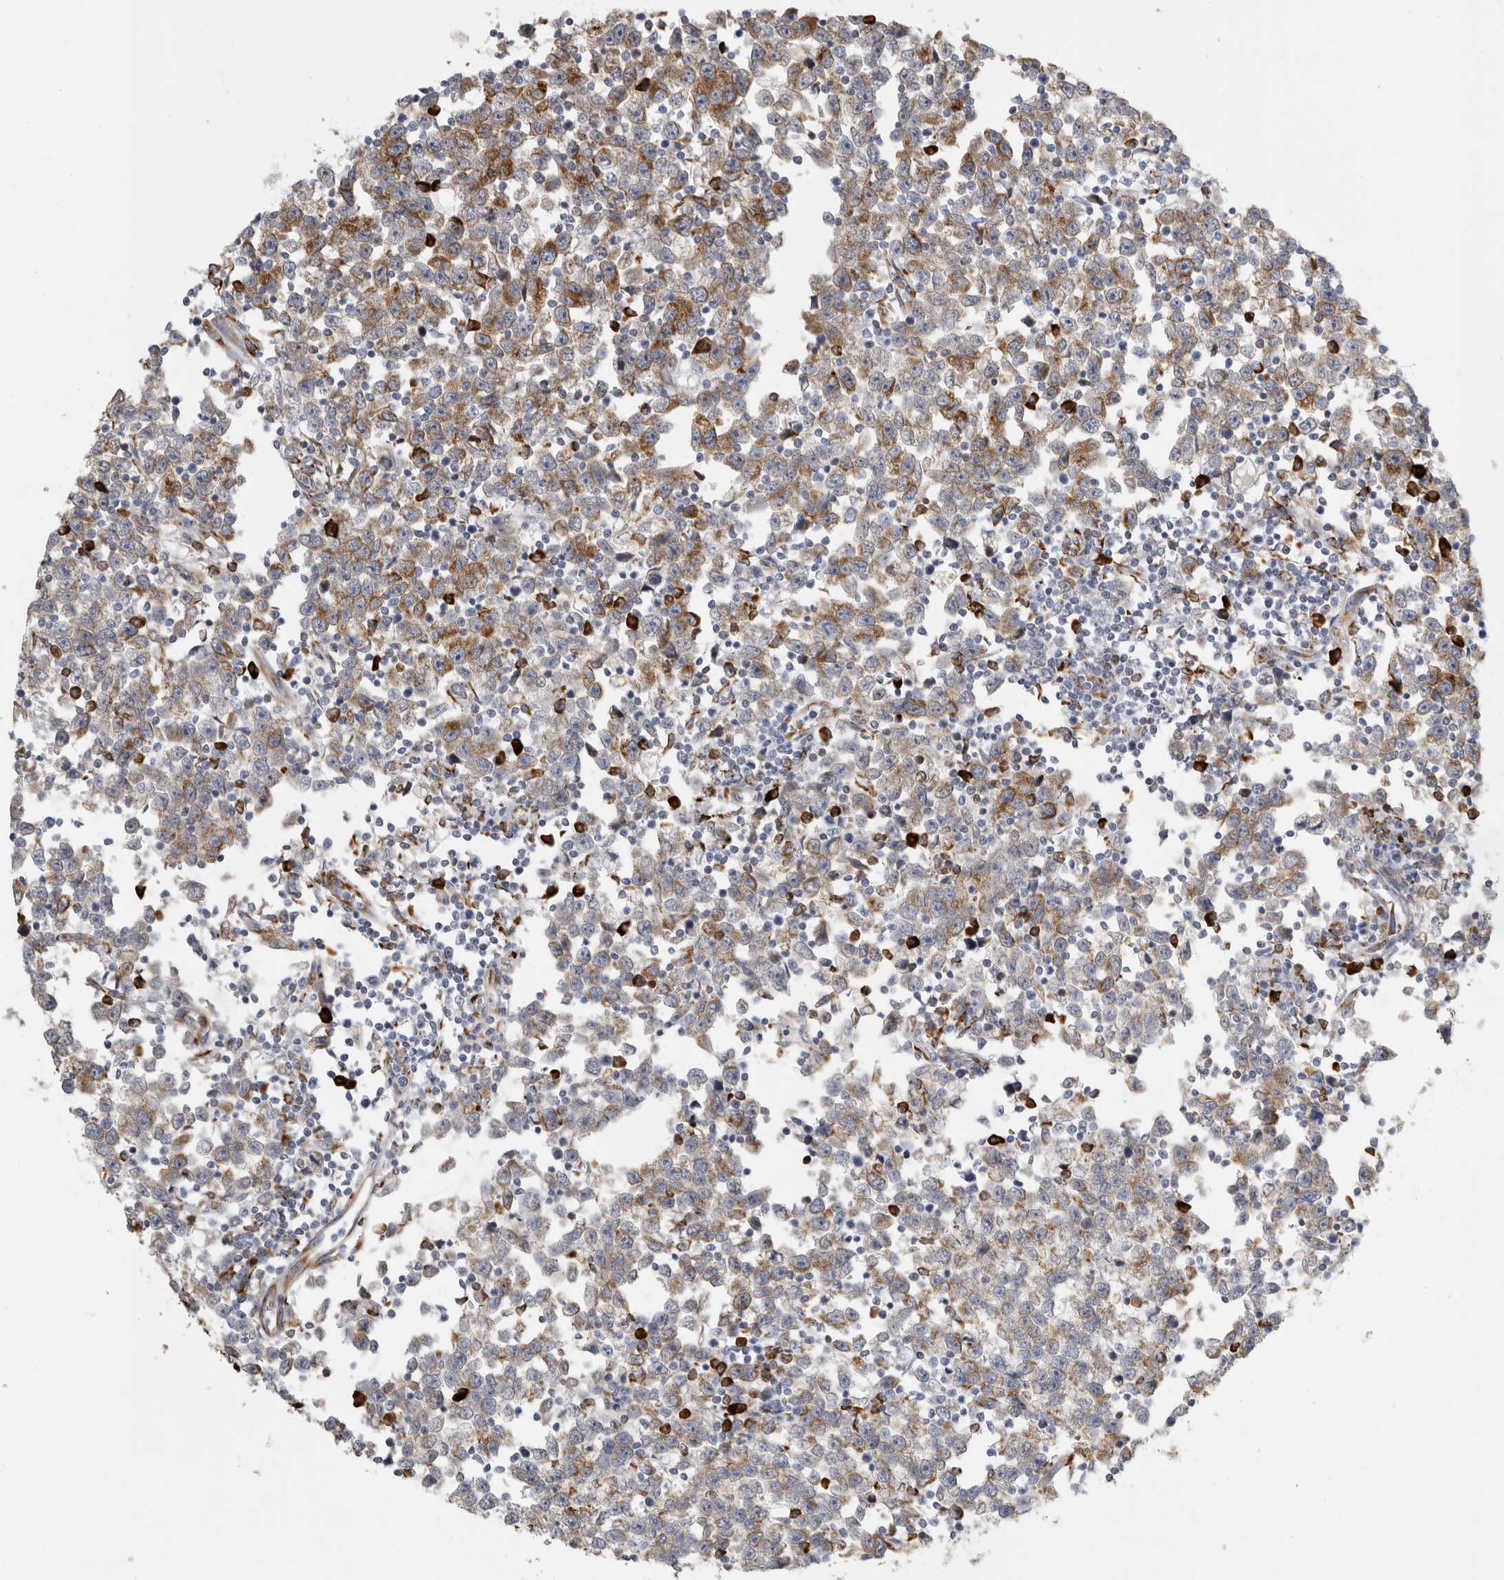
{"staining": {"intensity": "moderate", "quantity": "25%-75%", "location": "cytoplasmic/membranous"}, "tissue": "testis cancer", "cell_type": "Tumor cells", "image_type": "cancer", "snomed": [{"axis": "morphology", "description": "Seminoma, NOS"}, {"axis": "topography", "description": "Testis"}], "caption": "Testis seminoma stained with immunohistochemistry displays moderate cytoplasmic/membranous staining in about 25%-75% of tumor cells.", "gene": "OSTN", "patient": {"sex": "male", "age": 43}}